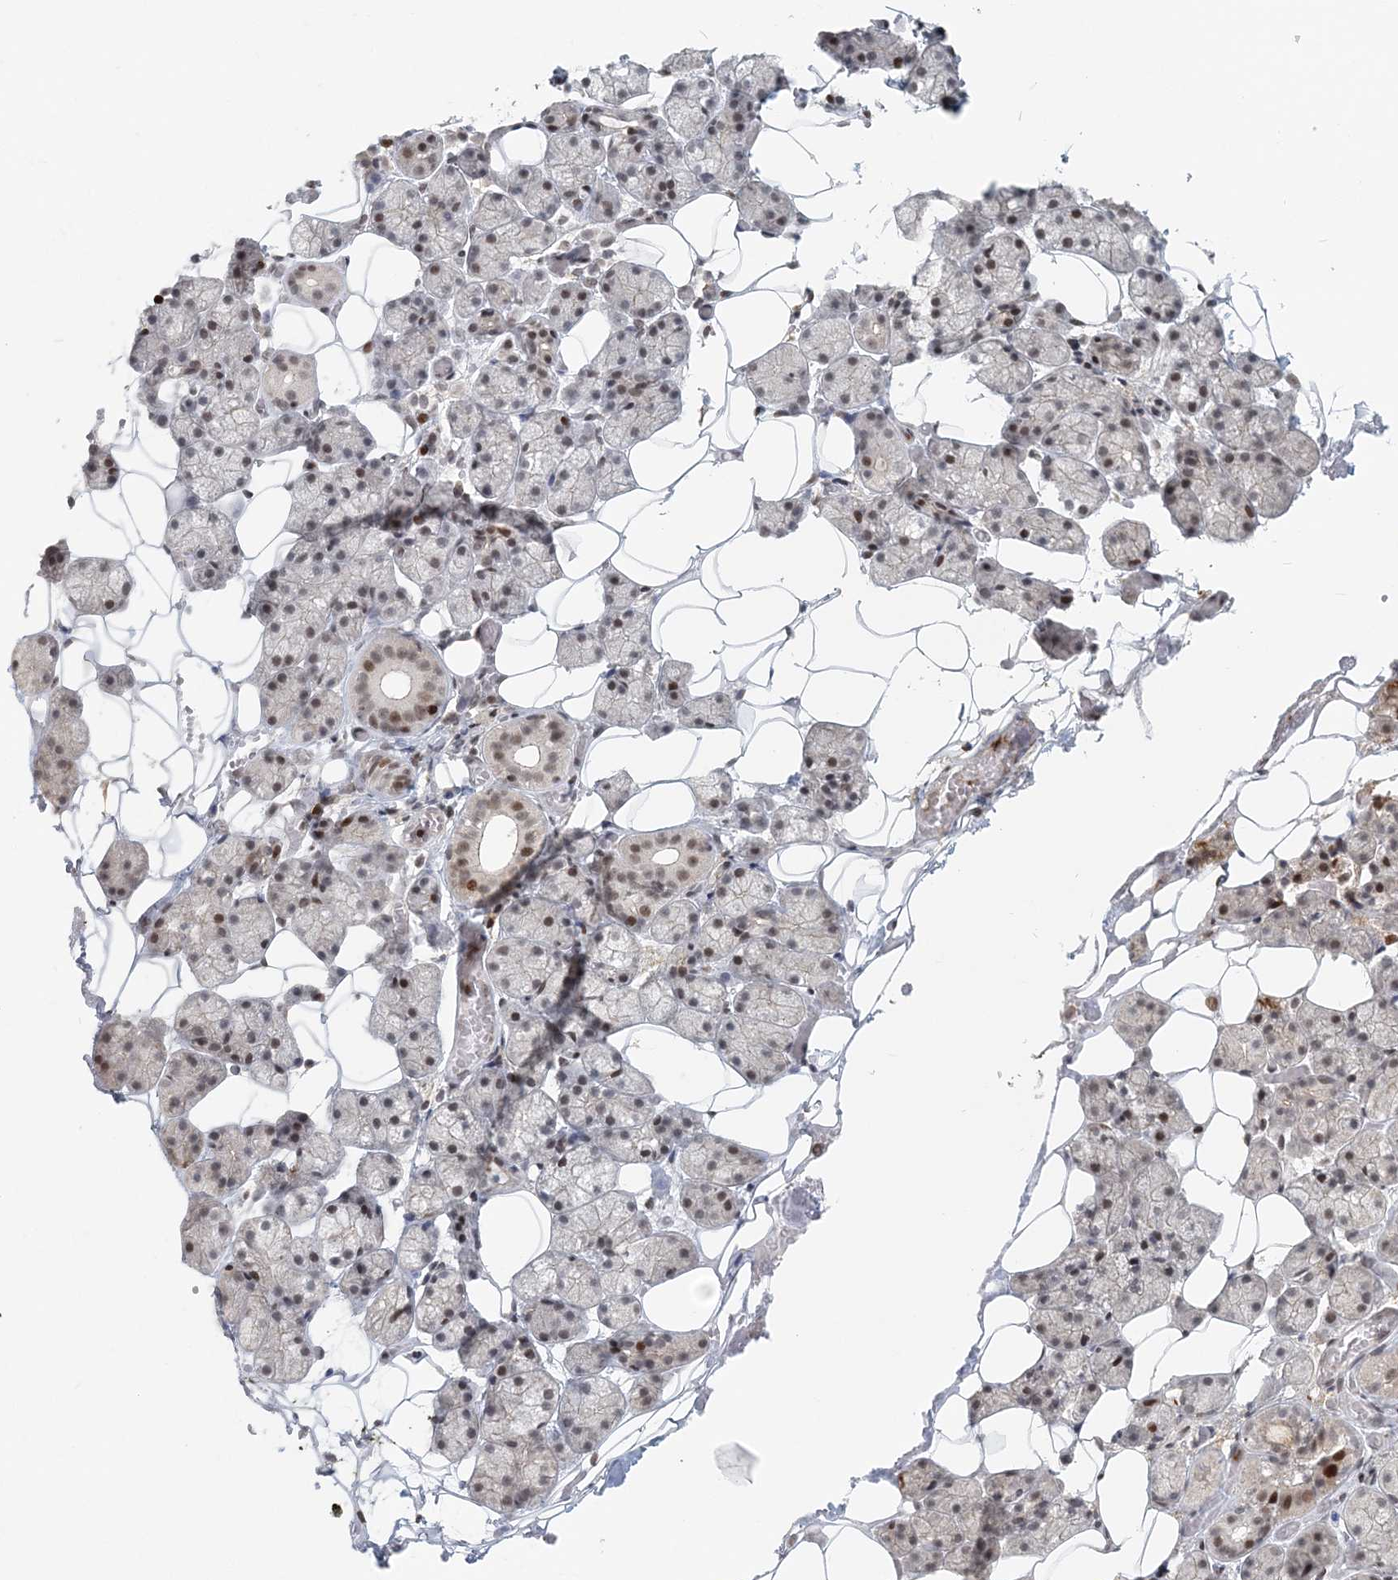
{"staining": {"intensity": "moderate", "quantity": "<25%", "location": "nuclear"}, "tissue": "salivary gland", "cell_type": "Glandular cells", "image_type": "normal", "snomed": [{"axis": "morphology", "description": "Normal tissue, NOS"}, {"axis": "topography", "description": "Salivary gland"}], "caption": "High-power microscopy captured an IHC photomicrograph of unremarkable salivary gland, revealing moderate nuclear expression in about <25% of glandular cells.", "gene": "BAZ1B", "patient": {"sex": "female", "age": 33}}